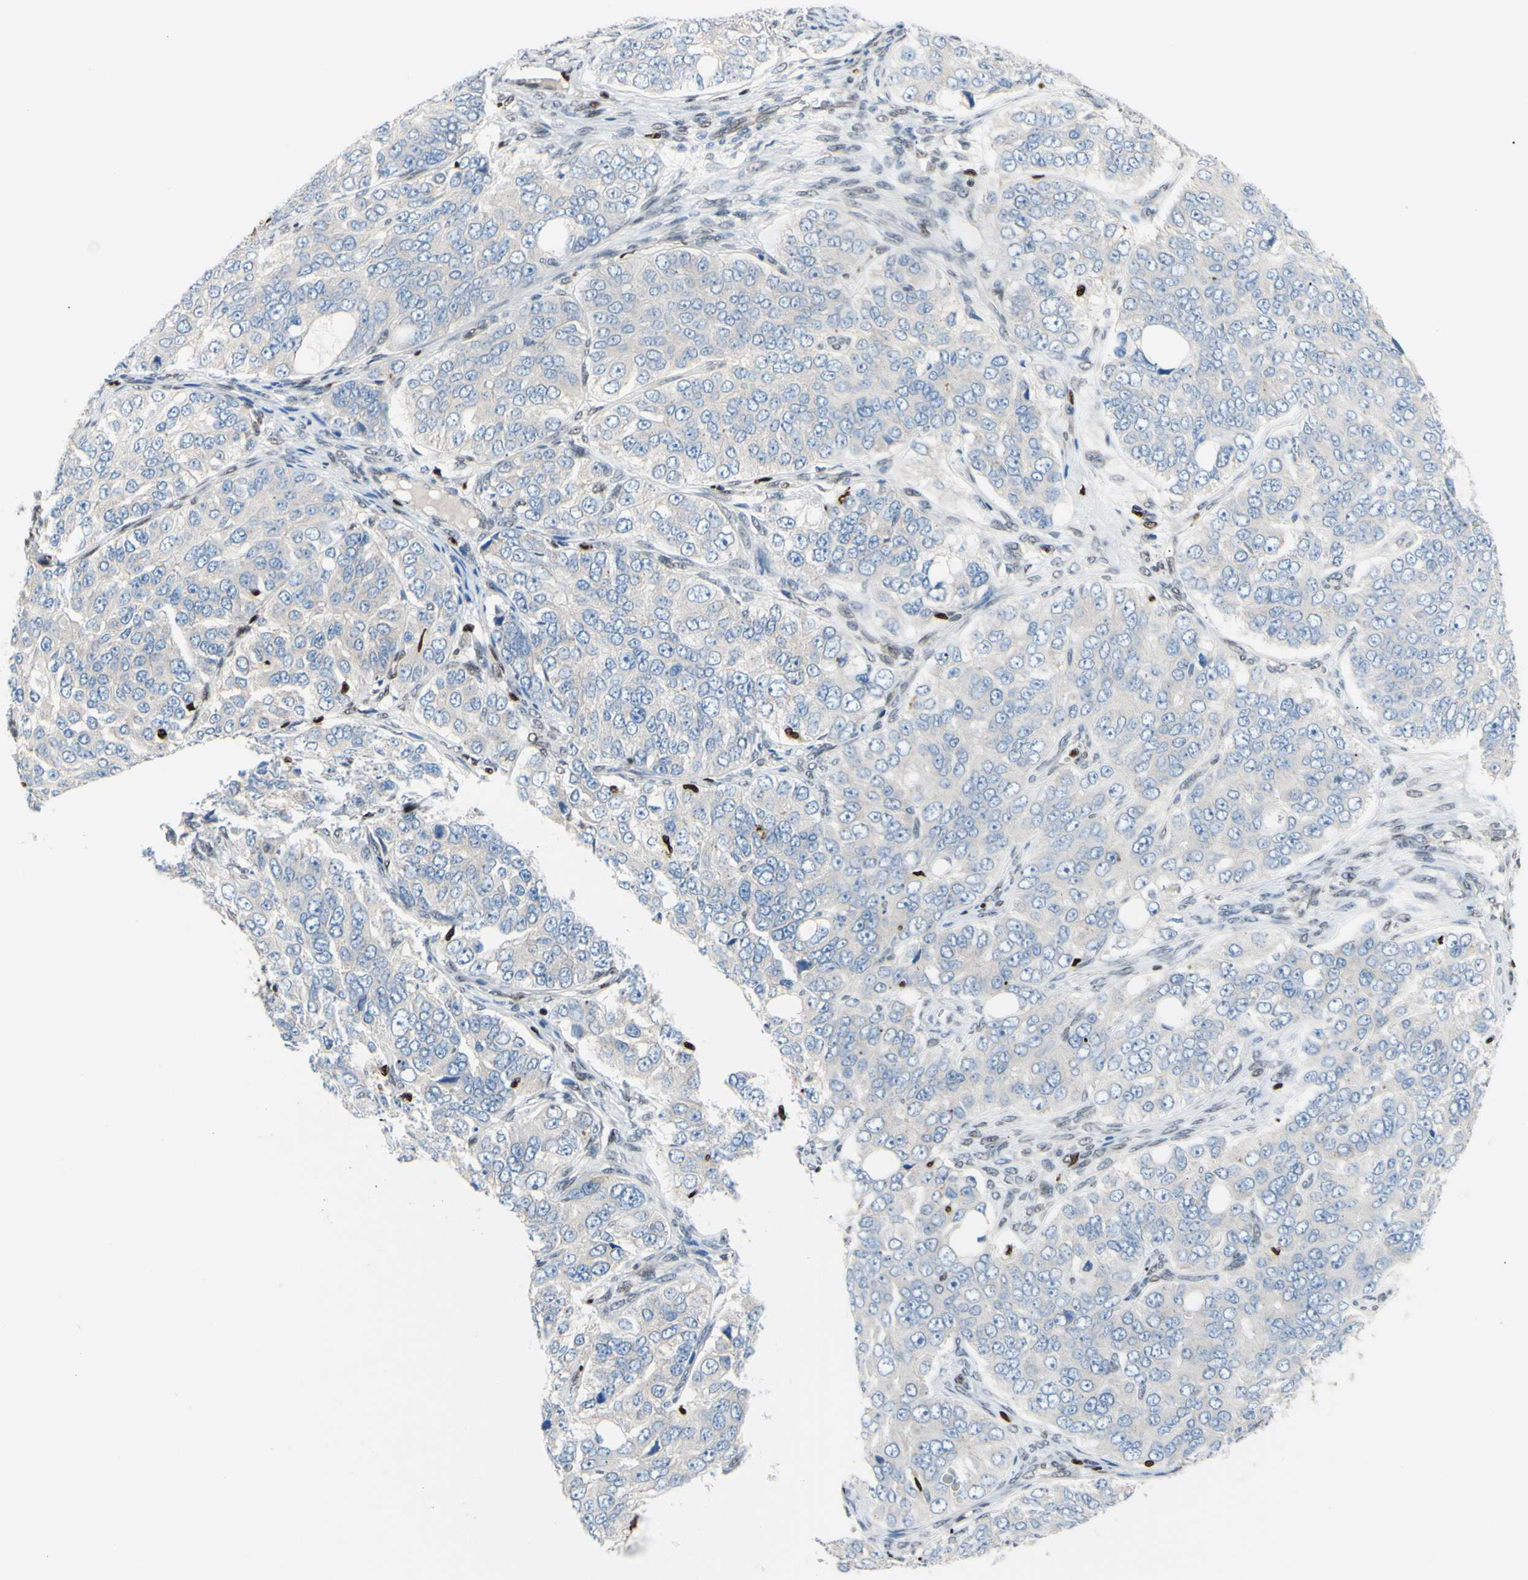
{"staining": {"intensity": "negative", "quantity": "none", "location": "none"}, "tissue": "ovarian cancer", "cell_type": "Tumor cells", "image_type": "cancer", "snomed": [{"axis": "morphology", "description": "Carcinoma, endometroid"}, {"axis": "topography", "description": "Ovary"}], "caption": "Tumor cells are negative for protein expression in human ovarian endometroid carcinoma.", "gene": "EED", "patient": {"sex": "female", "age": 51}}